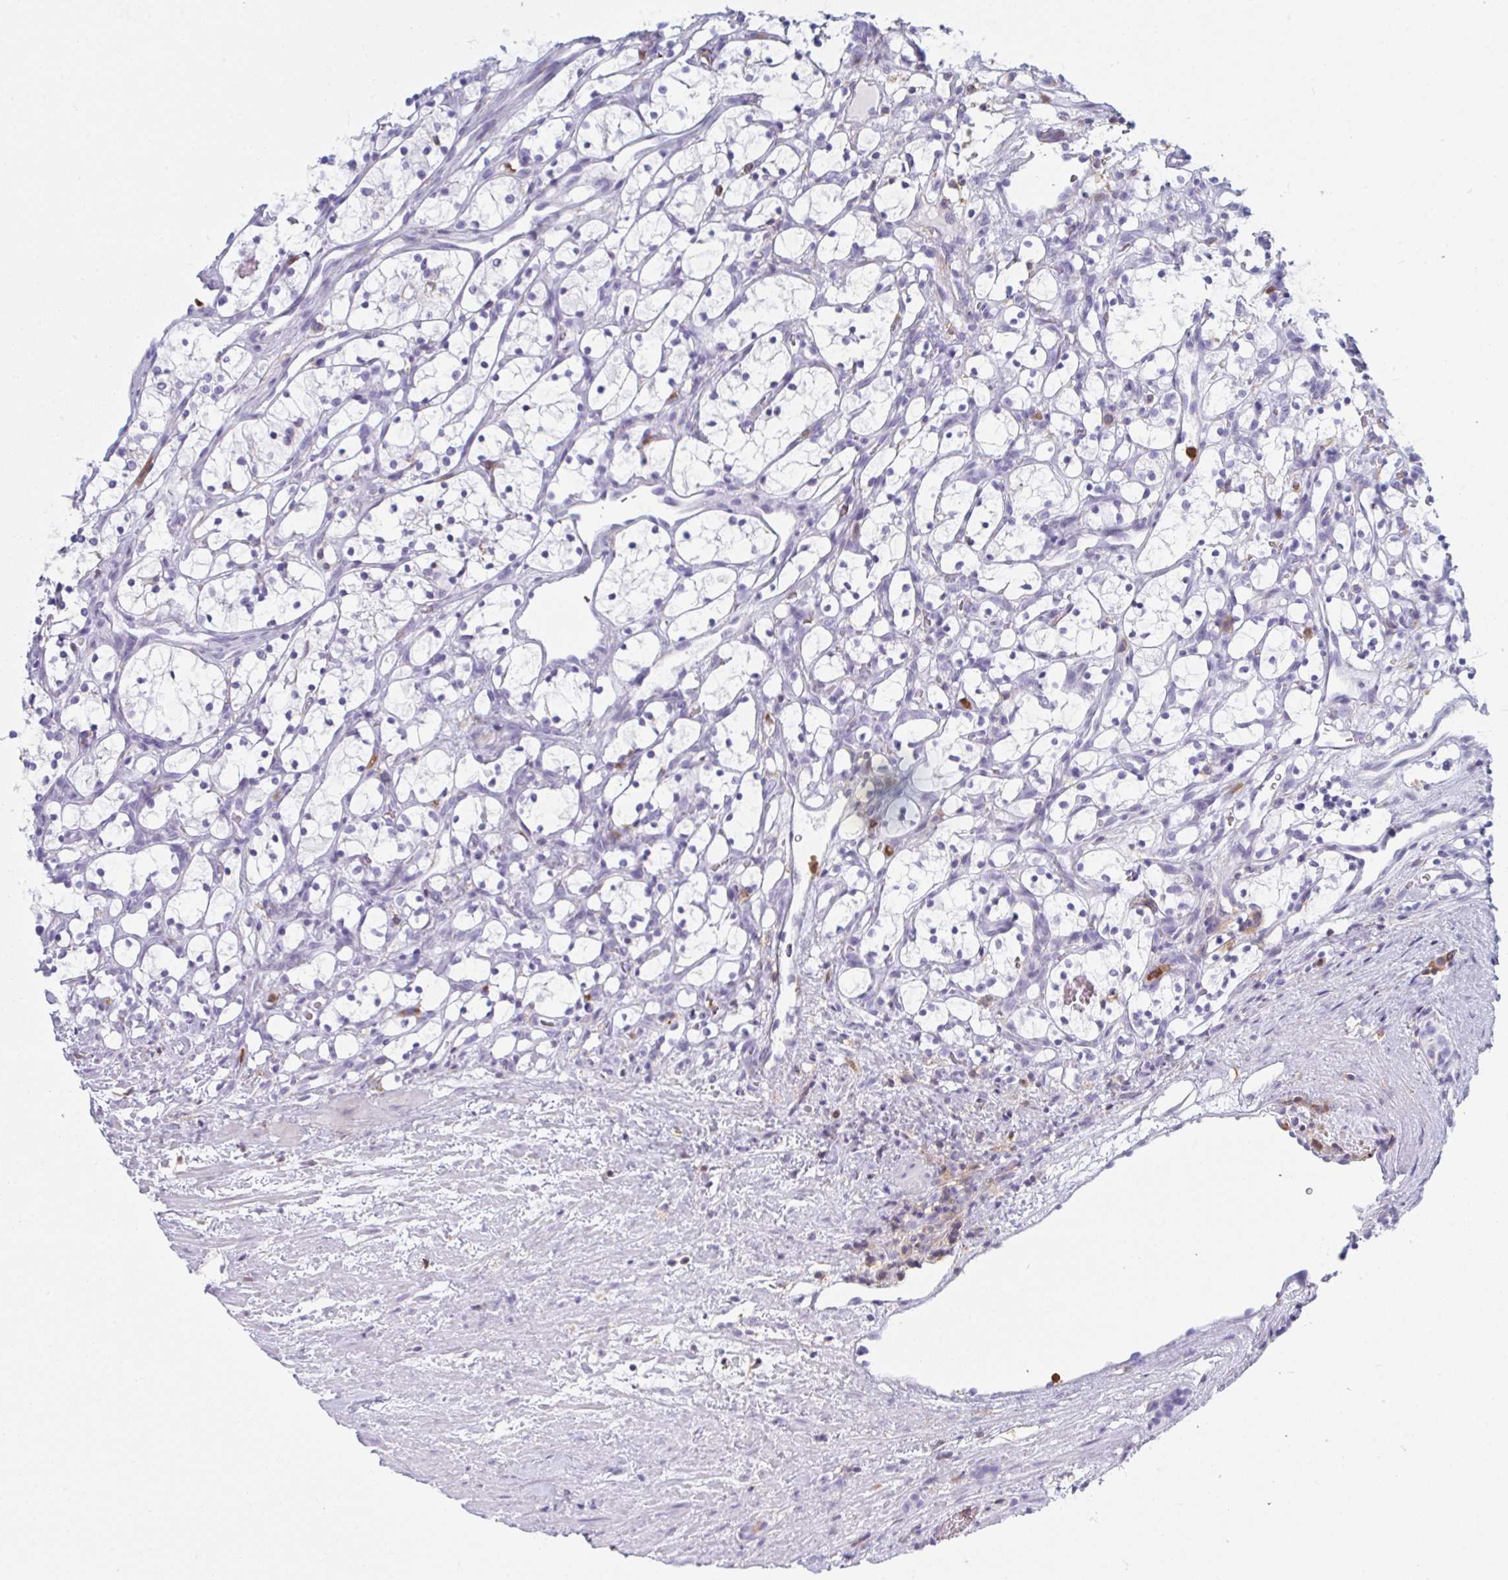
{"staining": {"intensity": "negative", "quantity": "none", "location": "none"}, "tissue": "renal cancer", "cell_type": "Tumor cells", "image_type": "cancer", "snomed": [{"axis": "morphology", "description": "Adenocarcinoma, NOS"}, {"axis": "topography", "description": "Kidney"}], "caption": "Human renal cancer stained for a protein using immunohistochemistry (IHC) shows no expression in tumor cells.", "gene": "MYO1F", "patient": {"sex": "female", "age": 69}}